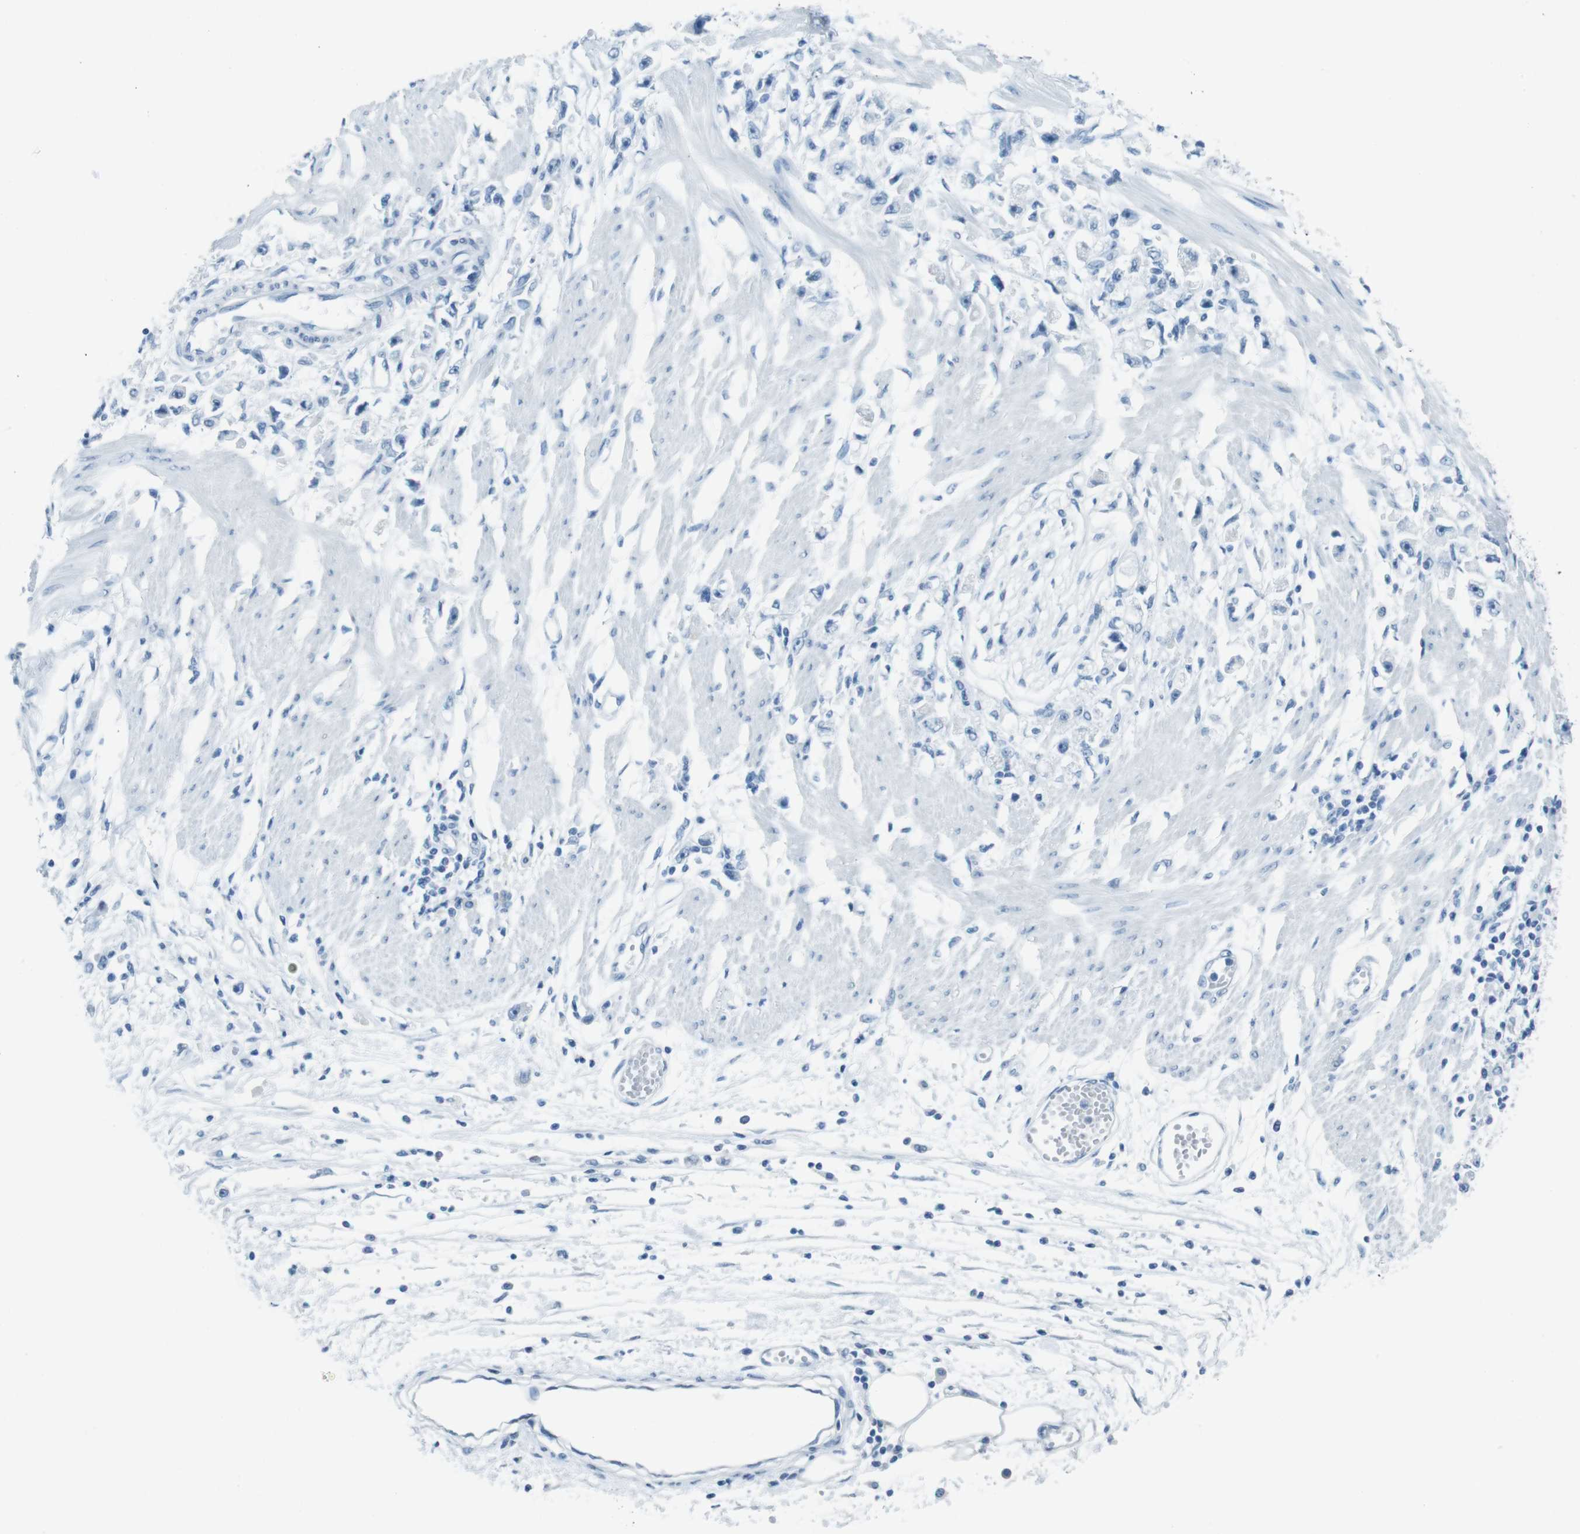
{"staining": {"intensity": "negative", "quantity": "none", "location": "none"}, "tissue": "stomach cancer", "cell_type": "Tumor cells", "image_type": "cancer", "snomed": [{"axis": "morphology", "description": "Adenocarcinoma, NOS"}, {"axis": "topography", "description": "Stomach"}], "caption": "DAB (3,3'-diaminobenzidine) immunohistochemical staining of human stomach adenocarcinoma demonstrates no significant positivity in tumor cells.", "gene": "TMEM207", "patient": {"sex": "female", "age": 59}}